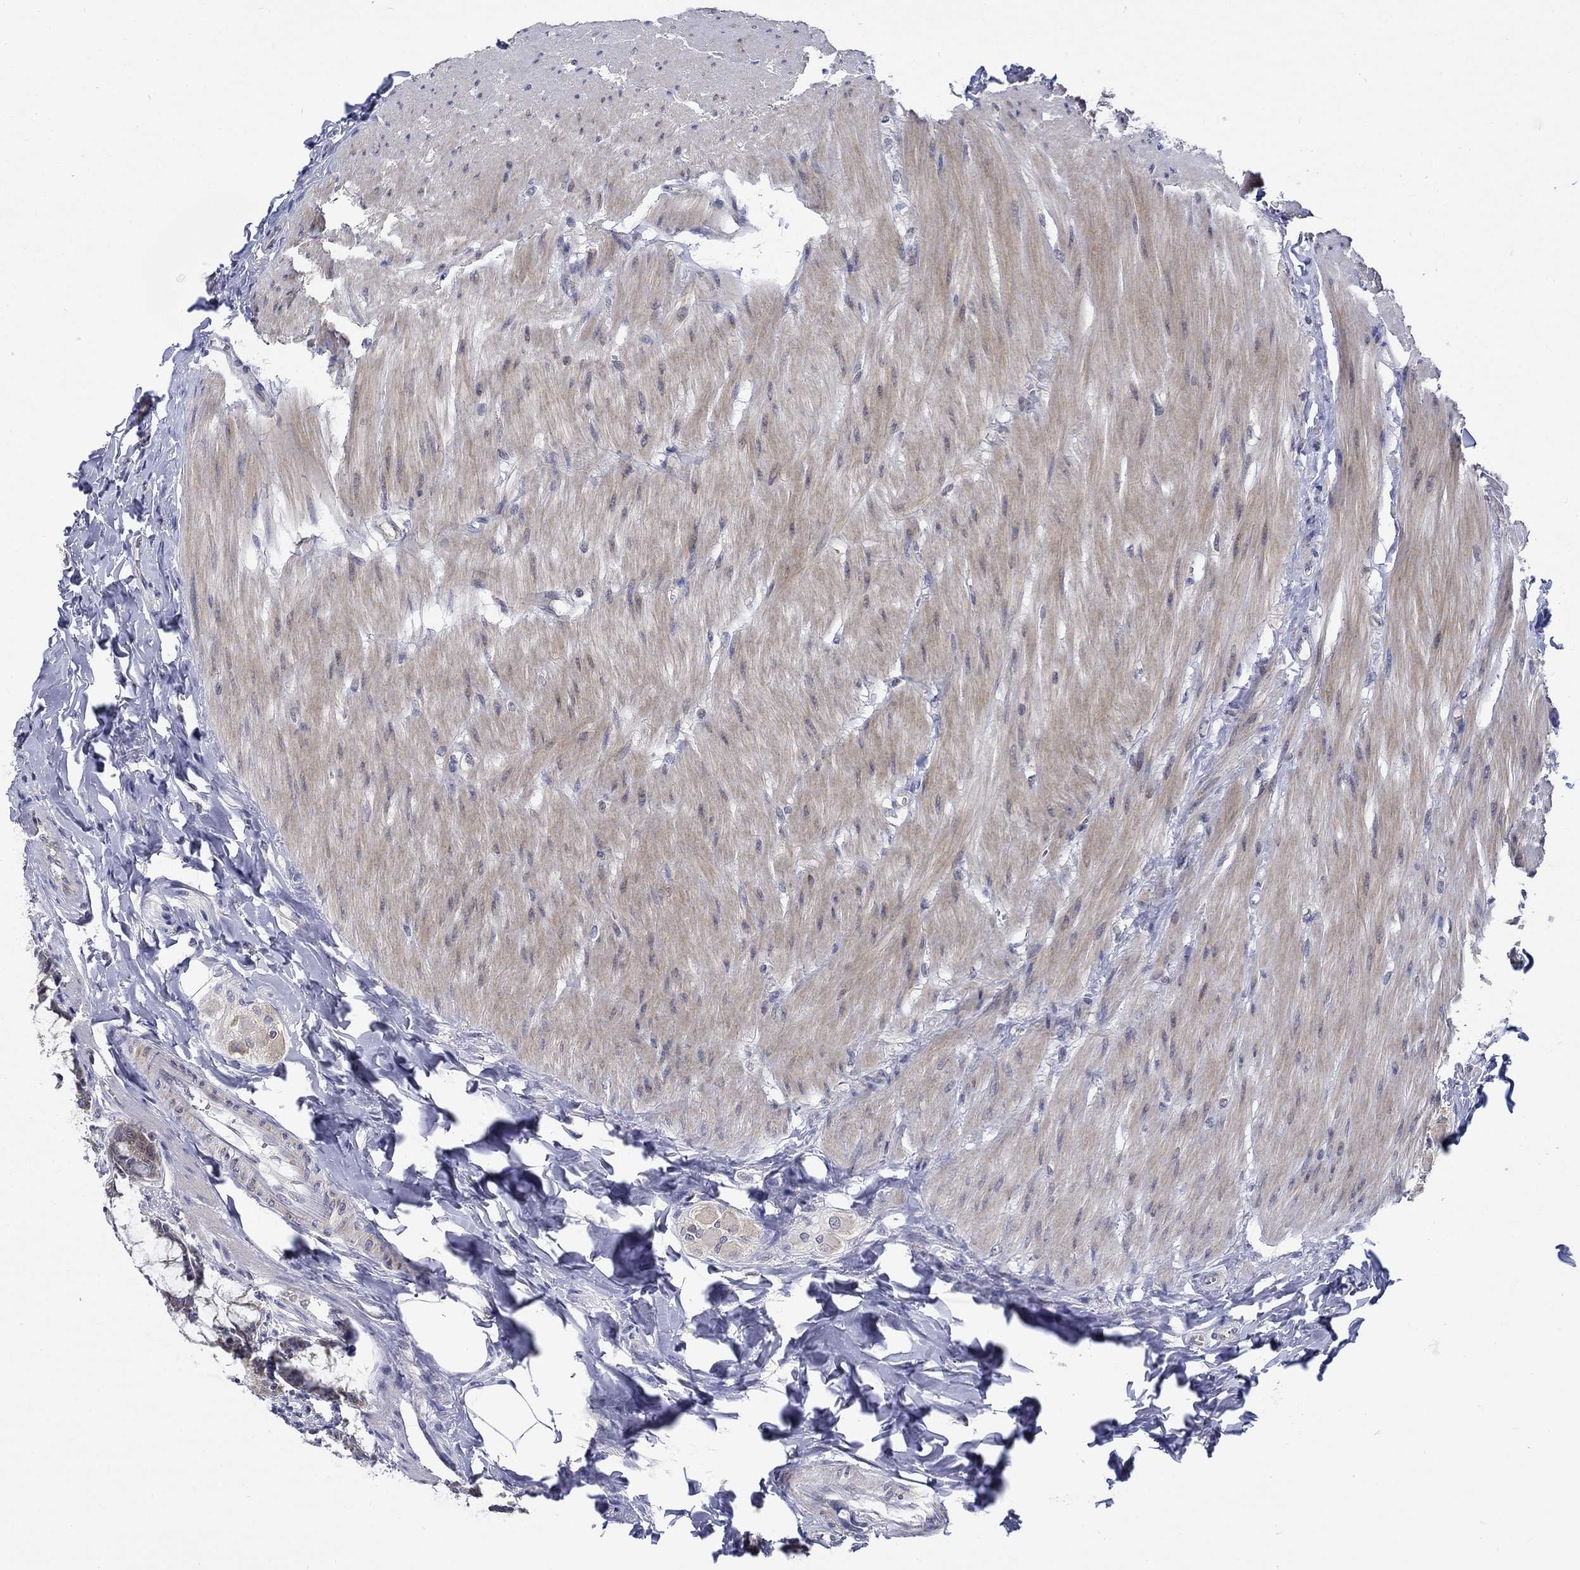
{"staining": {"intensity": "negative", "quantity": "none", "location": "none"}, "tissue": "colon", "cell_type": "Endothelial cells", "image_type": "normal", "snomed": [{"axis": "morphology", "description": "Normal tissue, NOS"}, {"axis": "topography", "description": "Colon"}], "caption": "IHC photomicrograph of unremarkable colon stained for a protein (brown), which displays no expression in endothelial cells.", "gene": "WASF1", "patient": {"sex": "female", "age": 65}}